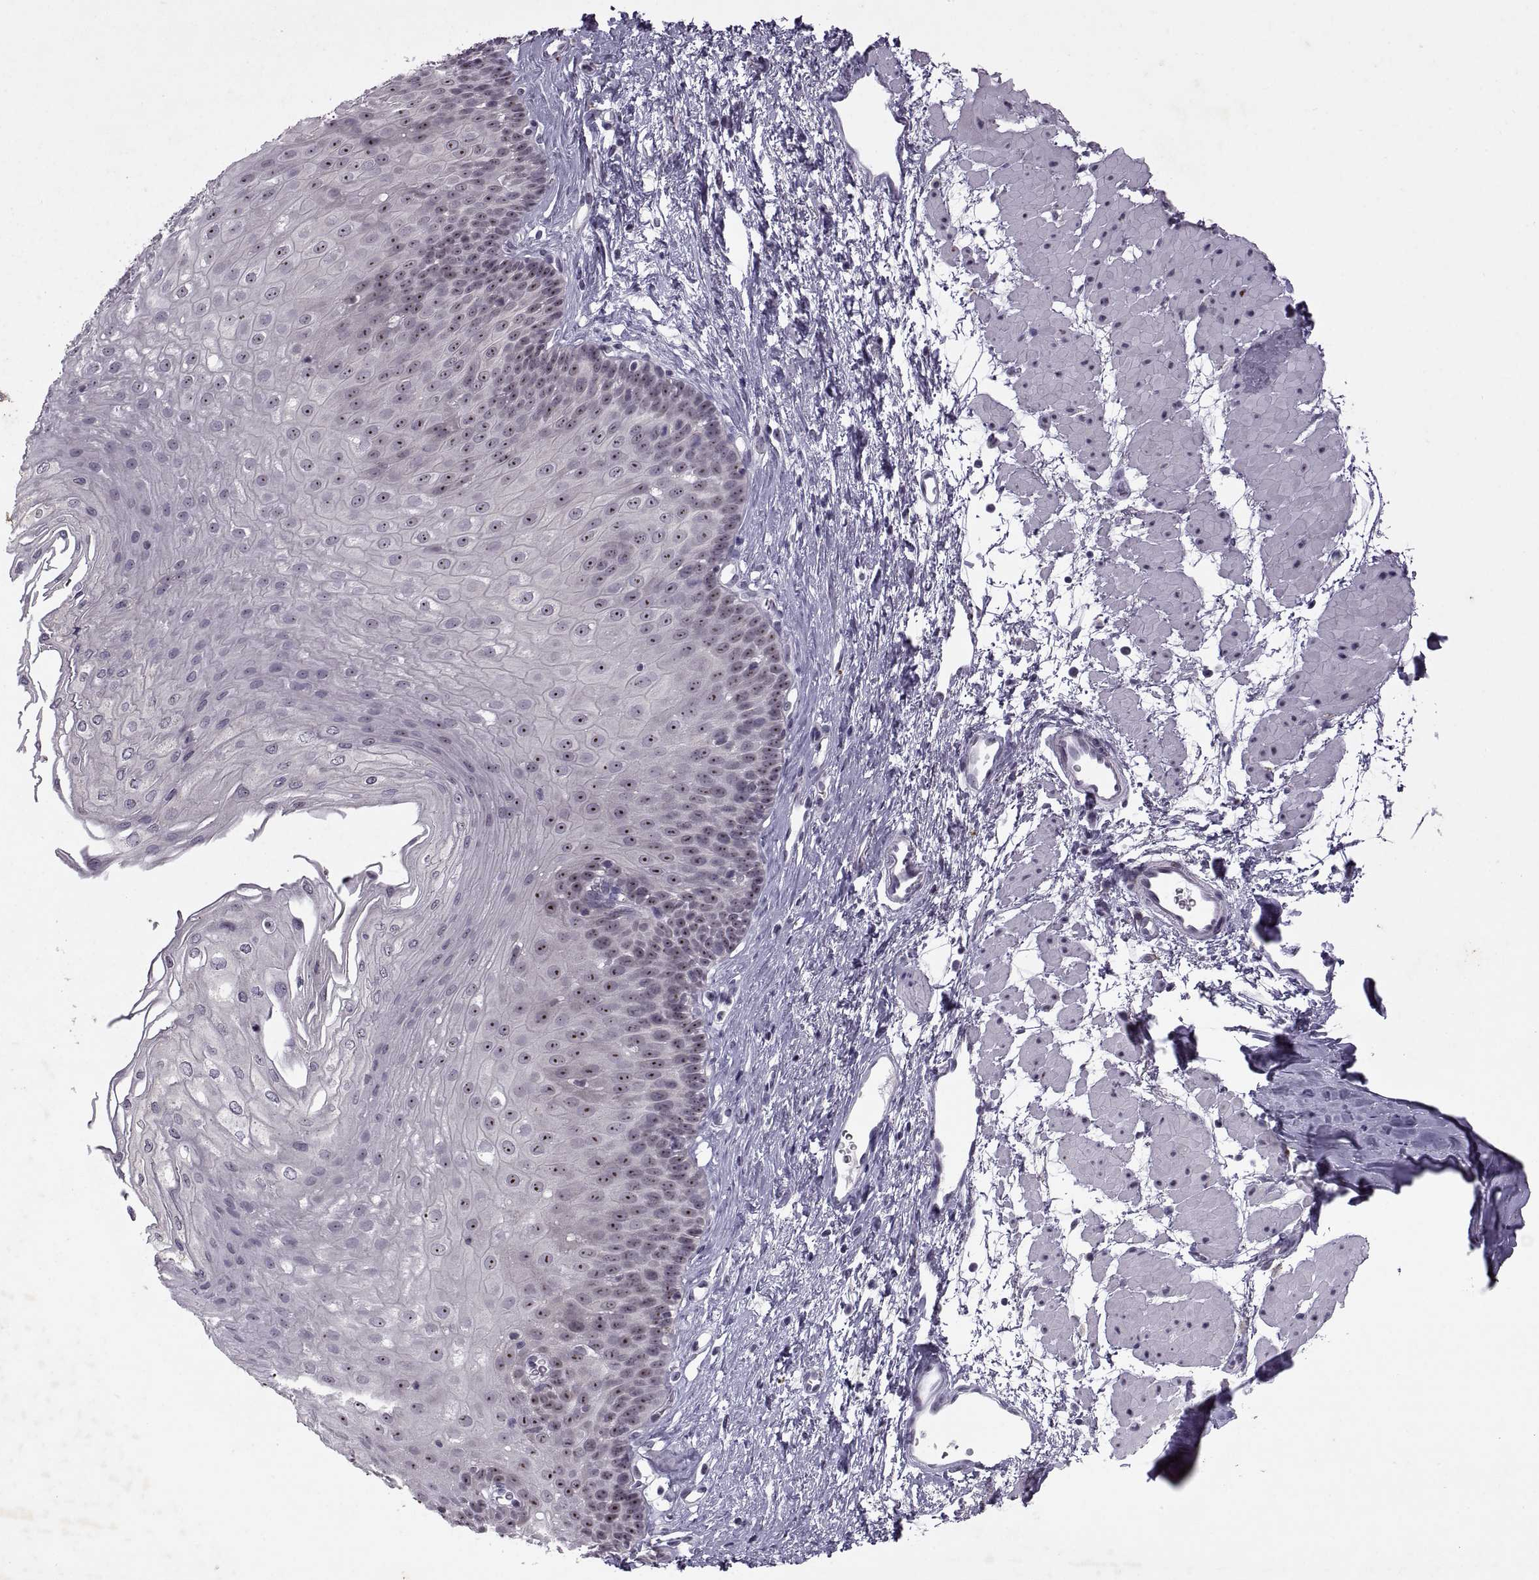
{"staining": {"intensity": "strong", "quantity": ">75%", "location": "nuclear"}, "tissue": "esophagus", "cell_type": "Squamous epithelial cells", "image_type": "normal", "snomed": [{"axis": "morphology", "description": "Normal tissue, NOS"}, {"axis": "topography", "description": "Esophagus"}], "caption": "Immunohistochemical staining of benign esophagus reveals high levels of strong nuclear positivity in about >75% of squamous epithelial cells. (Stains: DAB (3,3'-diaminobenzidine) in brown, nuclei in blue, Microscopy: brightfield microscopy at high magnification).", "gene": "SINHCAF", "patient": {"sex": "female", "age": 62}}